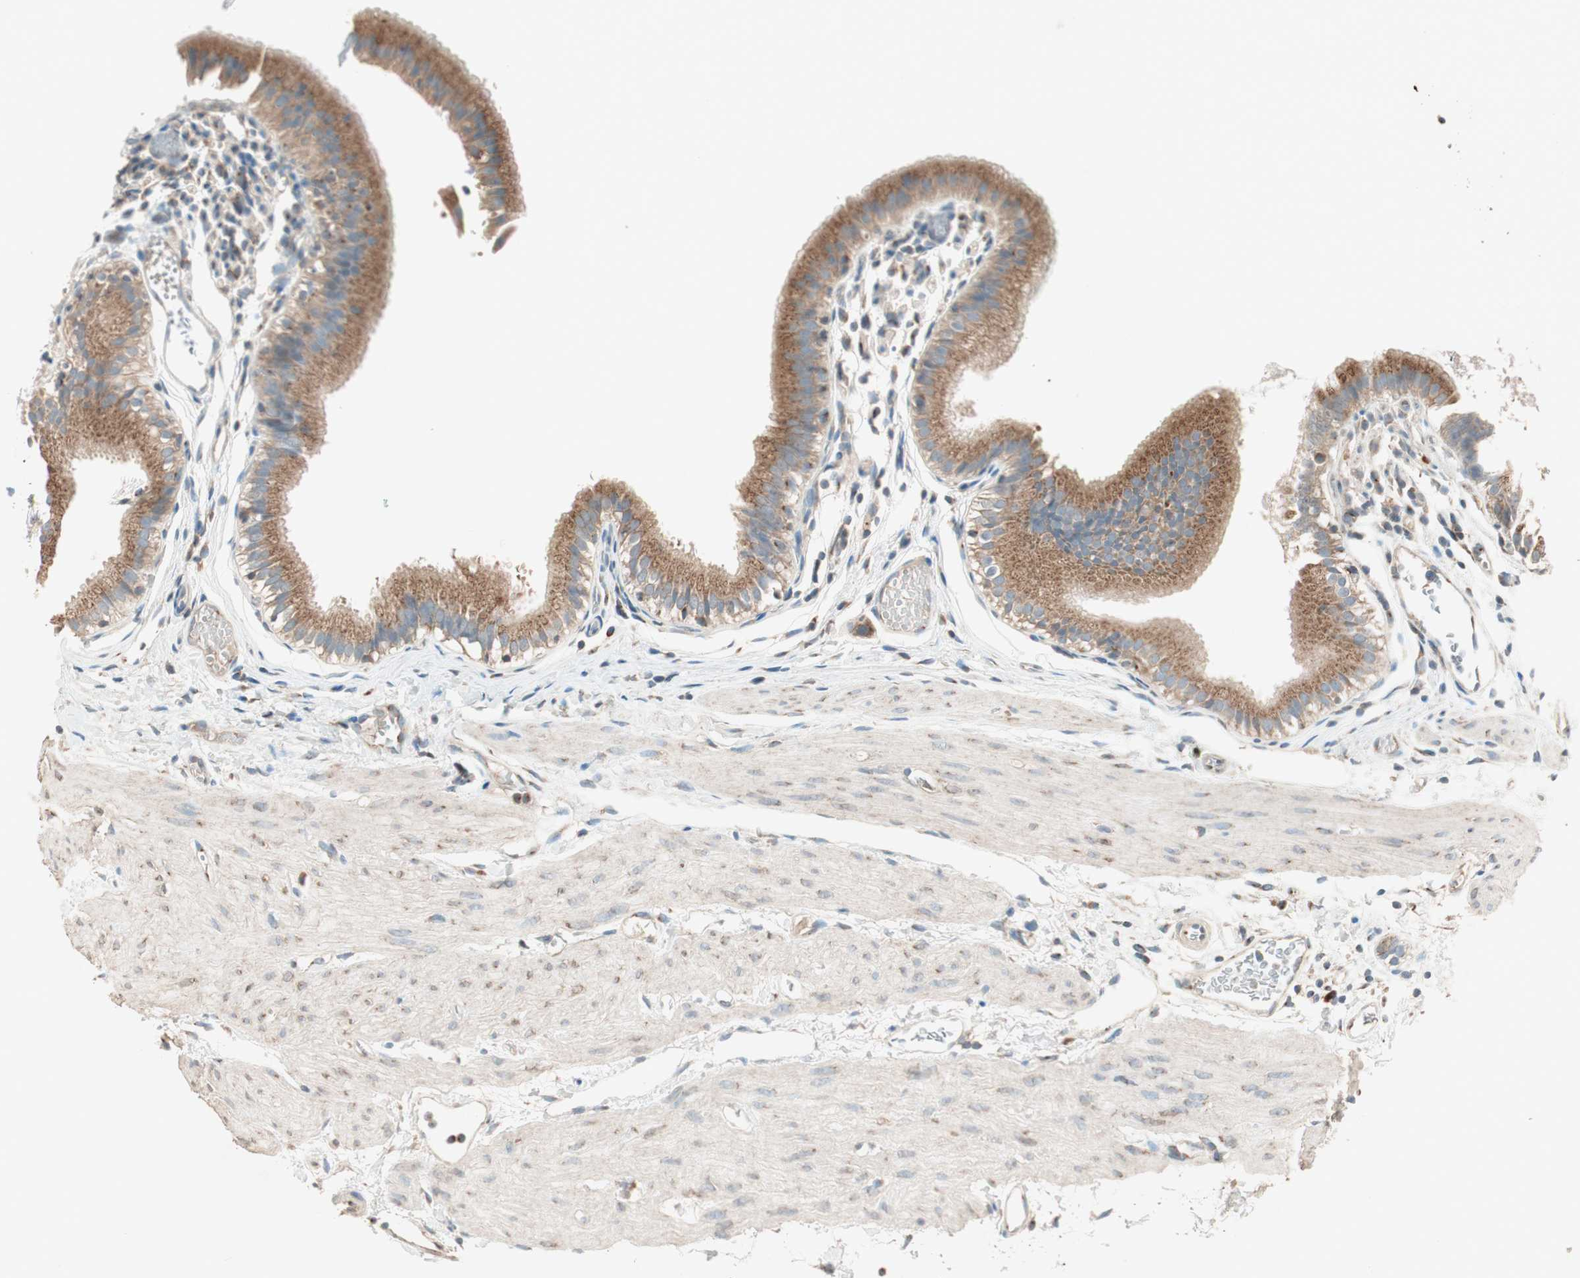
{"staining": {"intensity": "strong", "quantity": ">75%", "location": "cytoplasmic/membranous"}, "tissue": "gallbladder", "cell_type": "Glandular cells", "image_type": "normal", "snomed": [{"axis": "morphology", "description": "Normal tissue, NOS"}, {"axis": "topography", "description": "Gallbladder"}], "caption": "Protein staining of unremarkable gallbladder shows strong cytoplasmic/membranous expression in about >75% of glandular cells. Using DAB (brown) and hematoxylin (blue) stains, captured at high magnification using brightfield microscopy.", "gene": "SEC16A", "patient": {"sex": "female", "age": 26}}